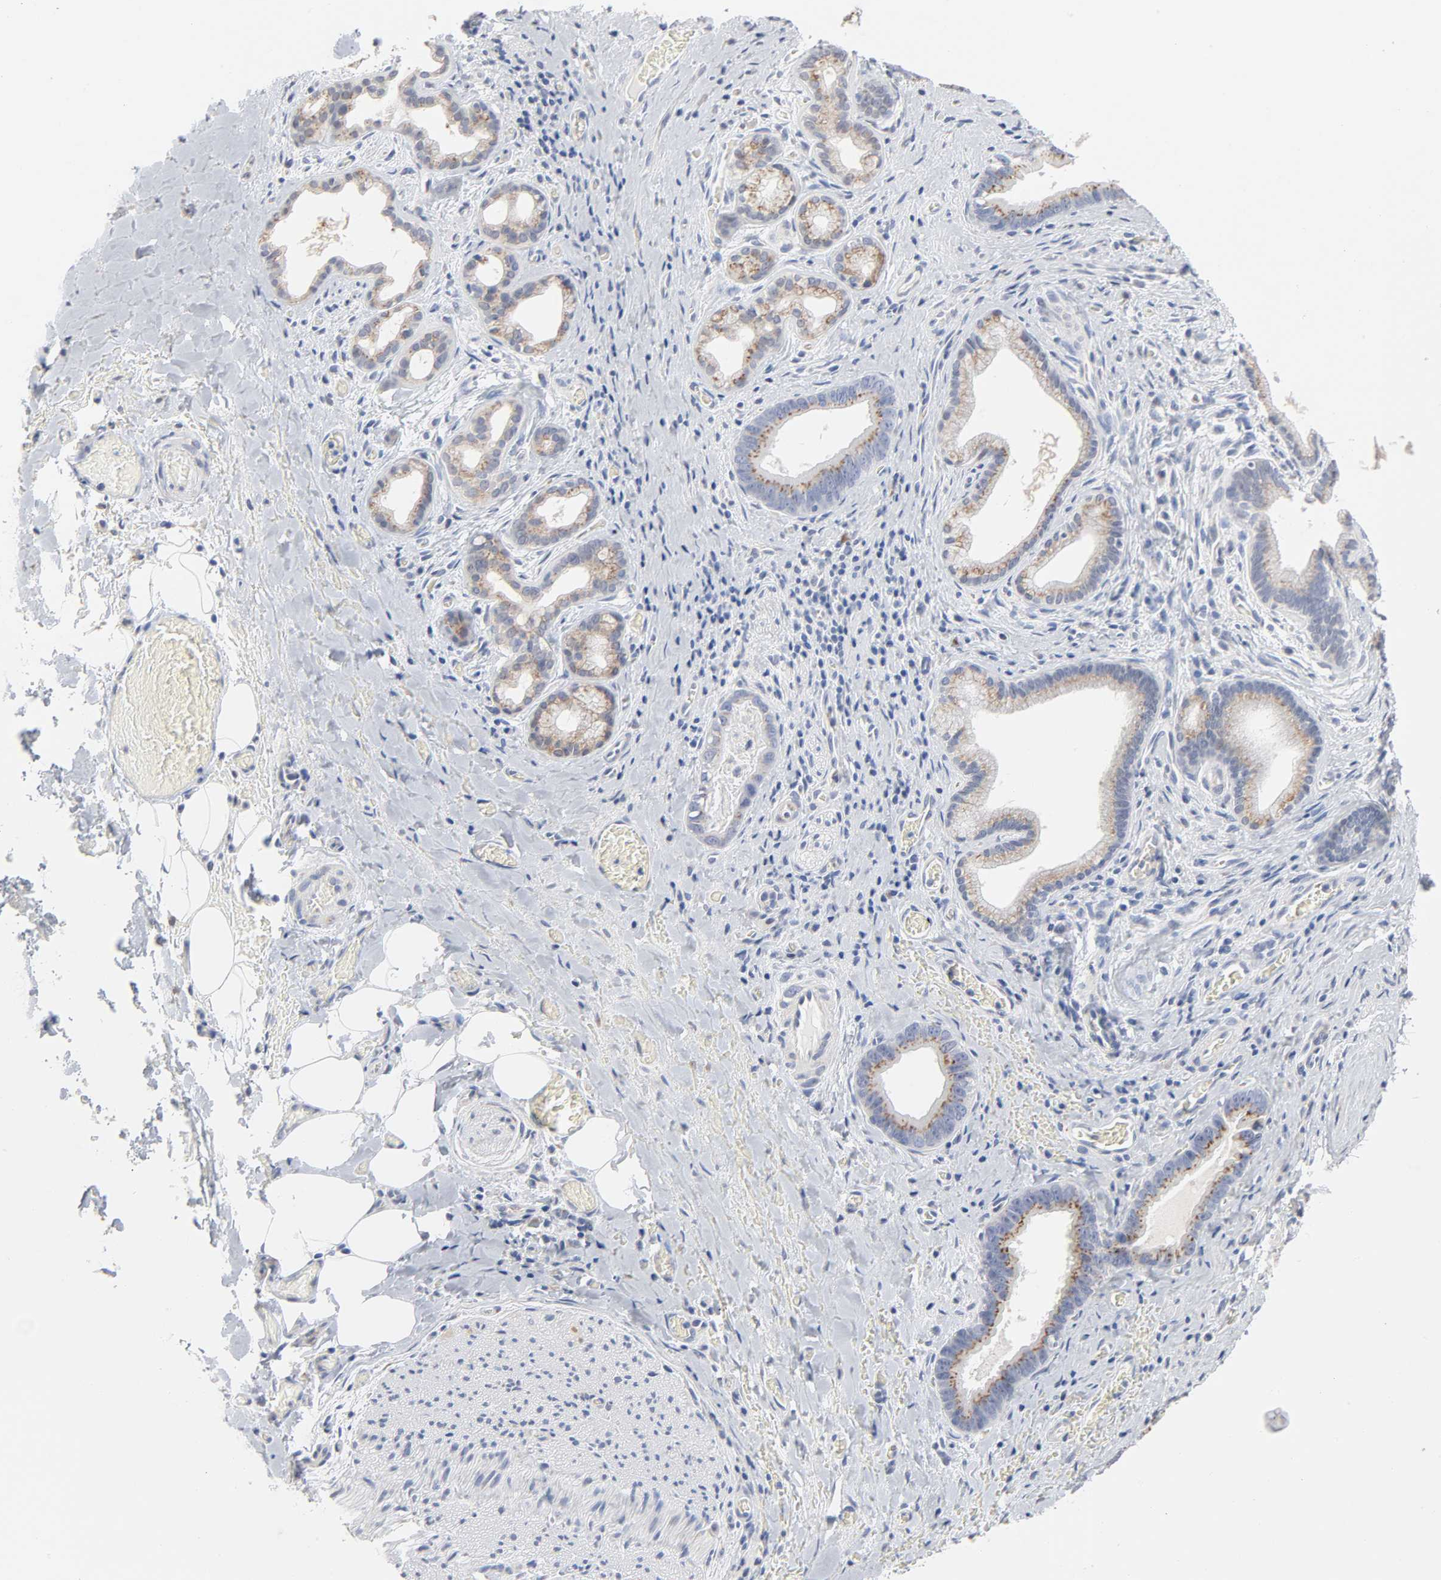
{"staining": {"intensity": "moderate", "quantity": "25%-75%", "location": "cytoplasmic/membranous"}, "tissue": "liver cancer", "cell_type": "Tumor cells", "image_type": "cancer", "snomed": [{"axis": "morphology", "description": "Cholangiocarcinoma"}, {"axis": "topography", "description": "Liver"}], "caption": "There is medium levels of moderate cytoplasmic/membranous expression in tumor cells of cholangiocarcinoma (liver), as demonstrated by immunohistochemical staining (brown color).", "gene": "AK7", "patient": {"sex": "female", "age": 55}}